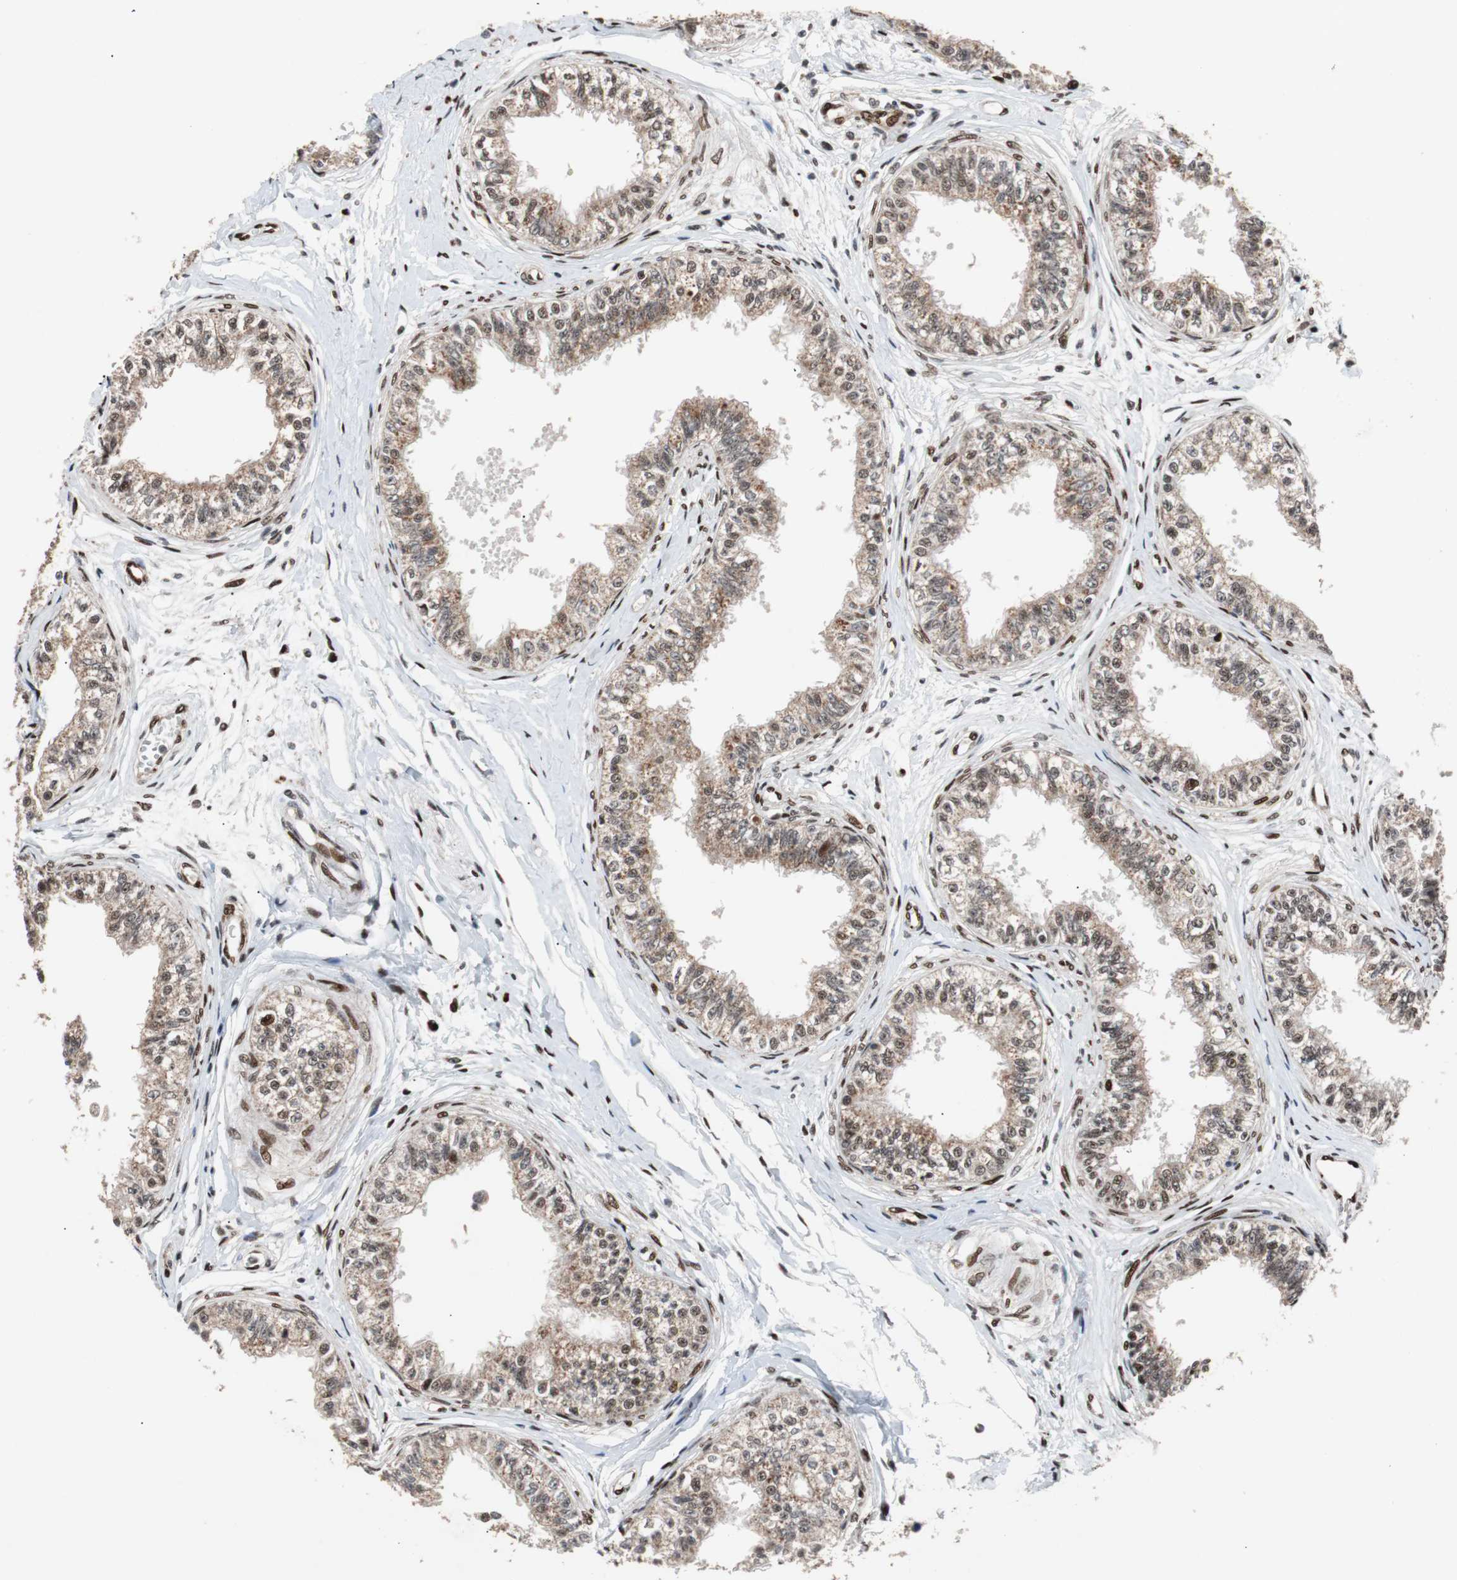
{"staining": {"intensity": "strong", "quantity": ">75%", "location": "nuclear"}, "tissue": "epididymis", "cell_type": "Glandular cells", "image_type": "normal", "snomed": [{"axis": "morphology", "description": "Normal tissue, NOS"}, {"axis": "morphology", "description": "Adenocarcinoma, metastatic, NOS"}, {"axis": "topography", "description": "Testis"}, {"axis": "topography", "description": "Epididymis"}], "caption": "Epididymis stained with IHC displays strong nuclear positivity in about >75% of glandular cells.", "gene": "NBL1", "patient": {"sex": "male", "age": 26}}